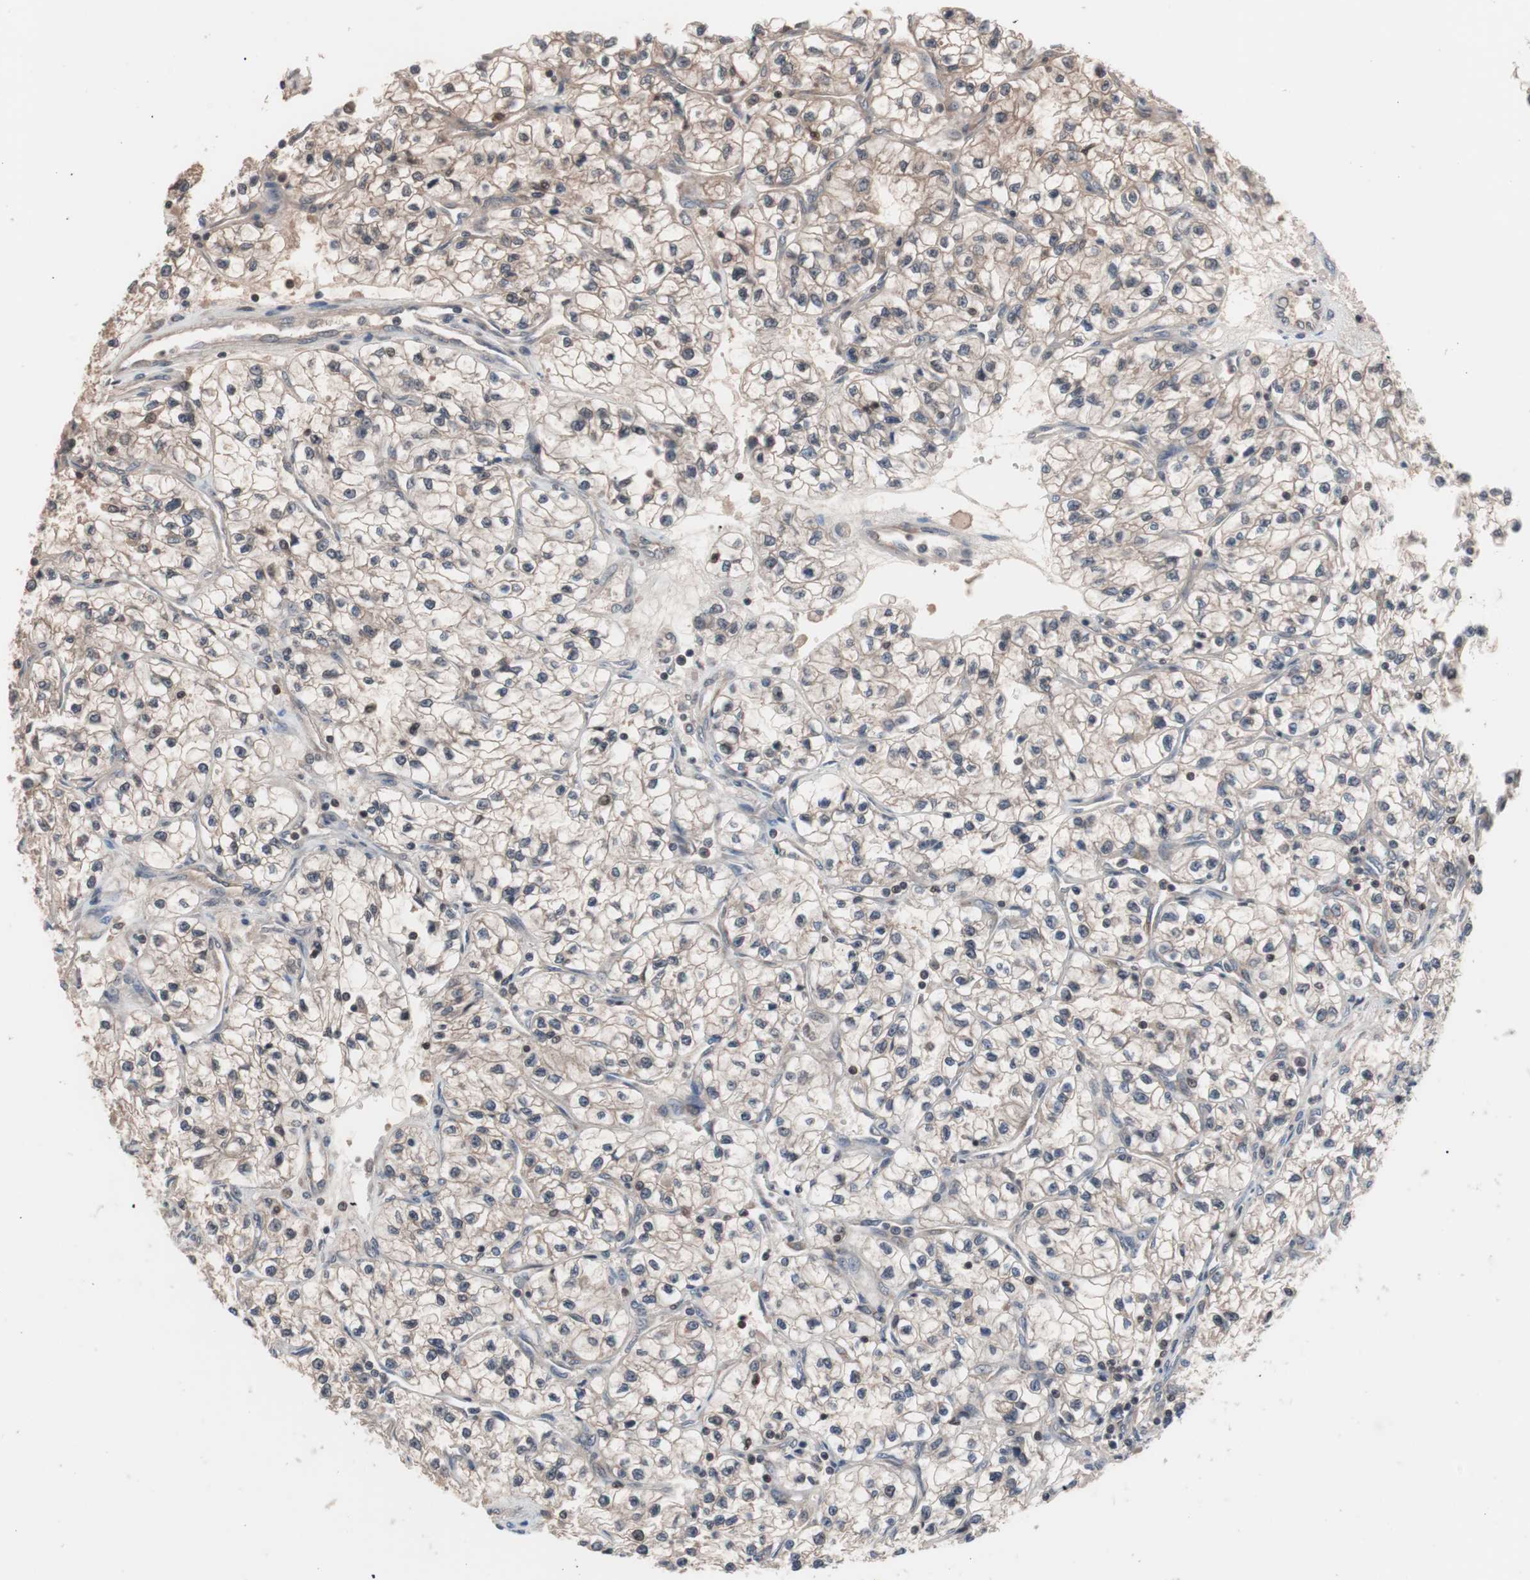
{"staining": {"intensity": "weak", "quantity": "<25%", "location": "nuclear"}, "tissue": "renal cancer", "cell_type": "Tumor cells", "image_type": "cancer", "snomed": [{"axis": "morphology", "description": "Adenocarcinoma, NOS"}, {"axis": "topography", "description": "Kidney"}], "caption": "IHC of renal cancer (adenocarcinoma) exhibits no staining in tumor cells. (DAB (3,3'-diaminobenzidine) IHC visualized using brightfield microscopy, high magnification).", "gene": "IRS1", "patient": {"sex": "female", "age": 57}}